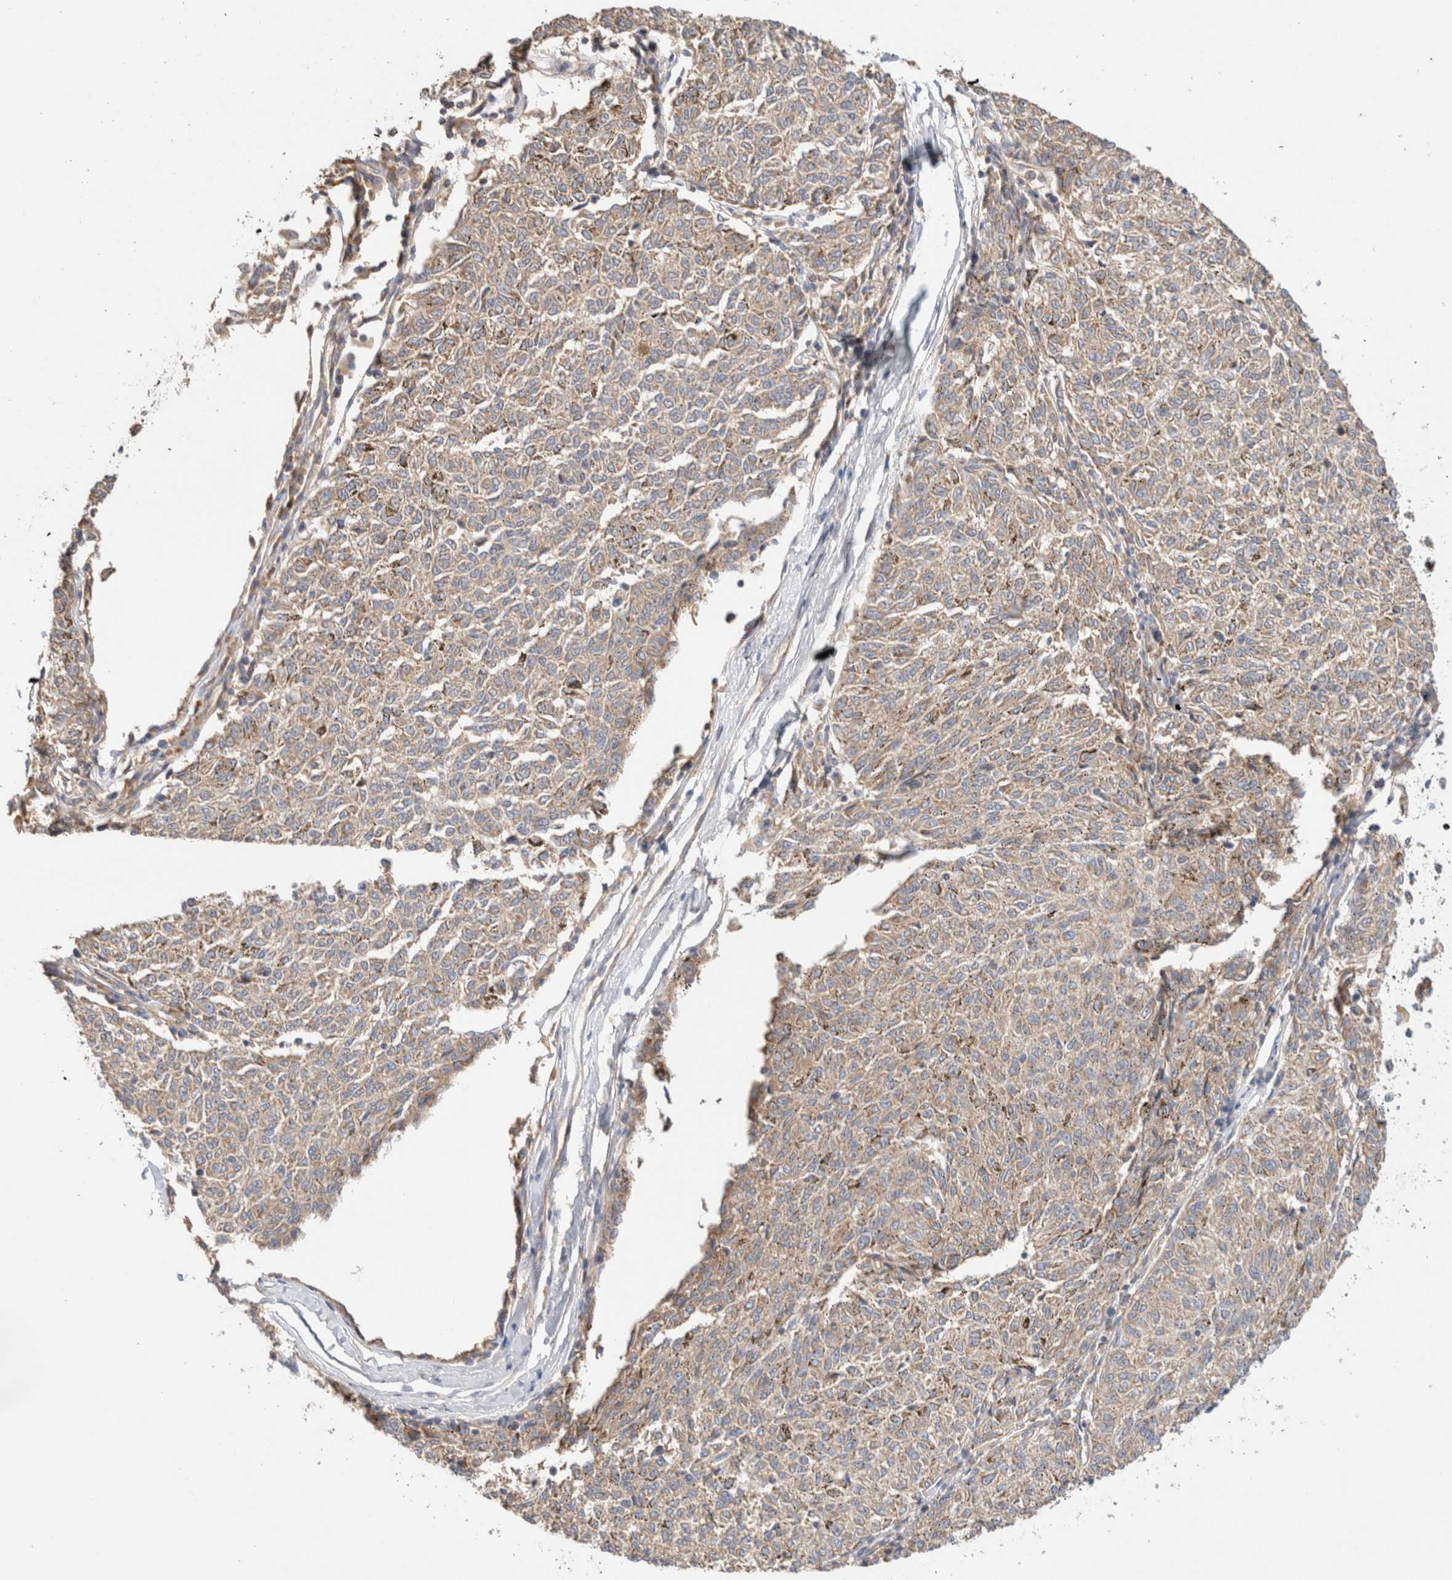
{"staining": {"intensity": "weak", "quantity": ">75%", "location": "cytoplasmic/membranous"}, "tissue": "melanoma", "cell_type": "Tumor cells", "image_type": "cancer", "snomed": [{"axis": "morphology", "description": "Malignant melanoma, NOS"}, {"axis": "topography", "description": "Skin"}], "caption": "An immunohistochemistry (IHC) micrograph of neoplastic tissue is shown. Protein staining in brown highlights weak cytoplasmic/membranous positivity in malignant melanoma within tumor cells.", "gene": "B3GNTL1", "patient": {"sex": "female", "age": 72}}